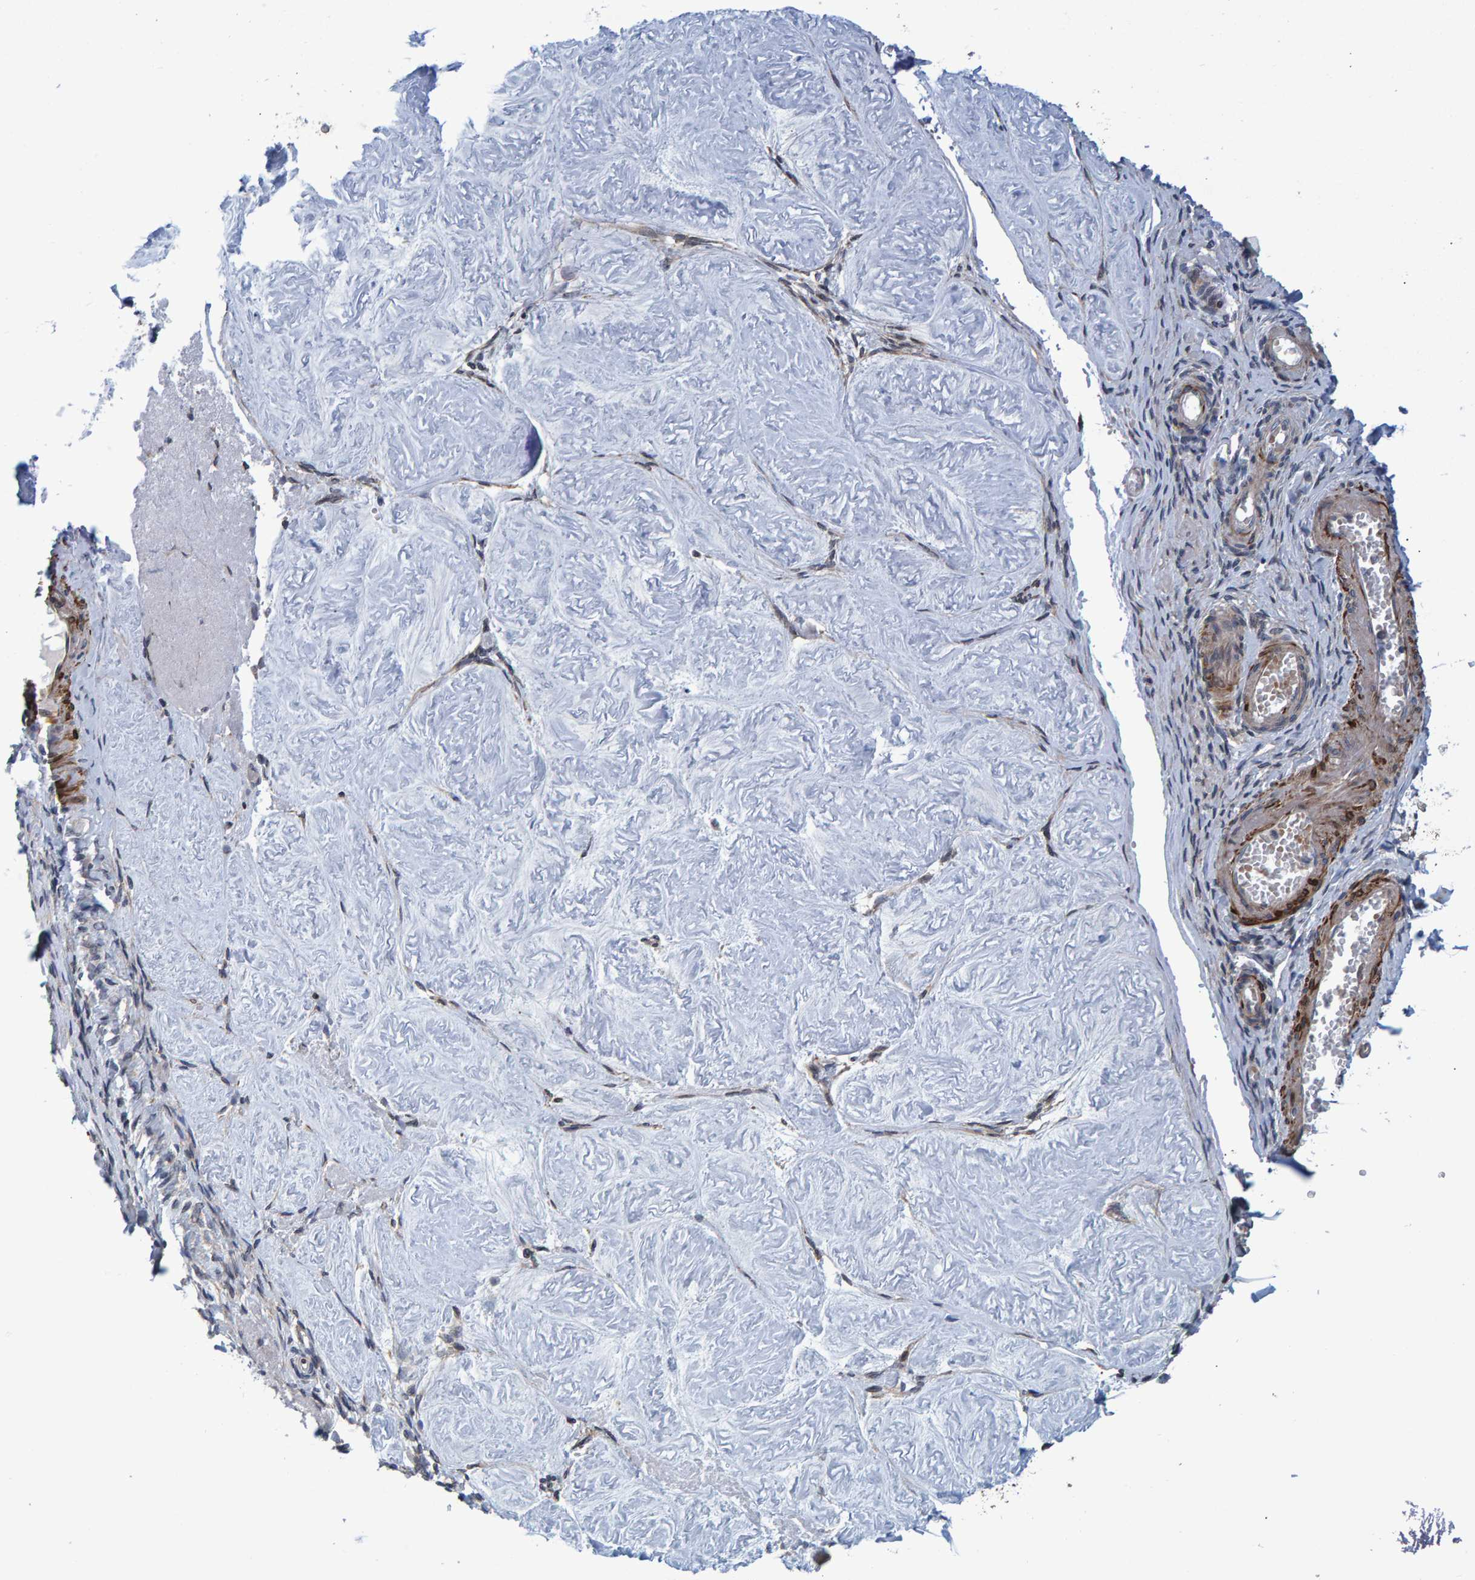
{"staining": {"intensity": "weak", "quantity": "<25%", "location": "cytoplasmic/membranous"}, "tissue": "adipose tissue", "cell_type": "Adipocytes", "image_type": "normal", "snomed": [{"axis": "morphology", "description": "Normal tissue, NOS"}, {"axis": "topography", "description": "Vascular tissue"}, {"axis": "topography", "description": "Fallopian tube"}, {"axis": "topography", "description": "Ovary"}], "caption": "This micrograph is of unremarkable adipose tissue stained with immunohistochemistry to label a protein in brown with the nuclei are counter-stained blue. There is no positivity in adipocytes. Brightfield microscopy of immunohistochemistry stained with DAB (brown) and hematoxylin (blue), captured at high magnification.", "gene": "ATP6V1H", "patient": {"sex": "female", "age": 67}}